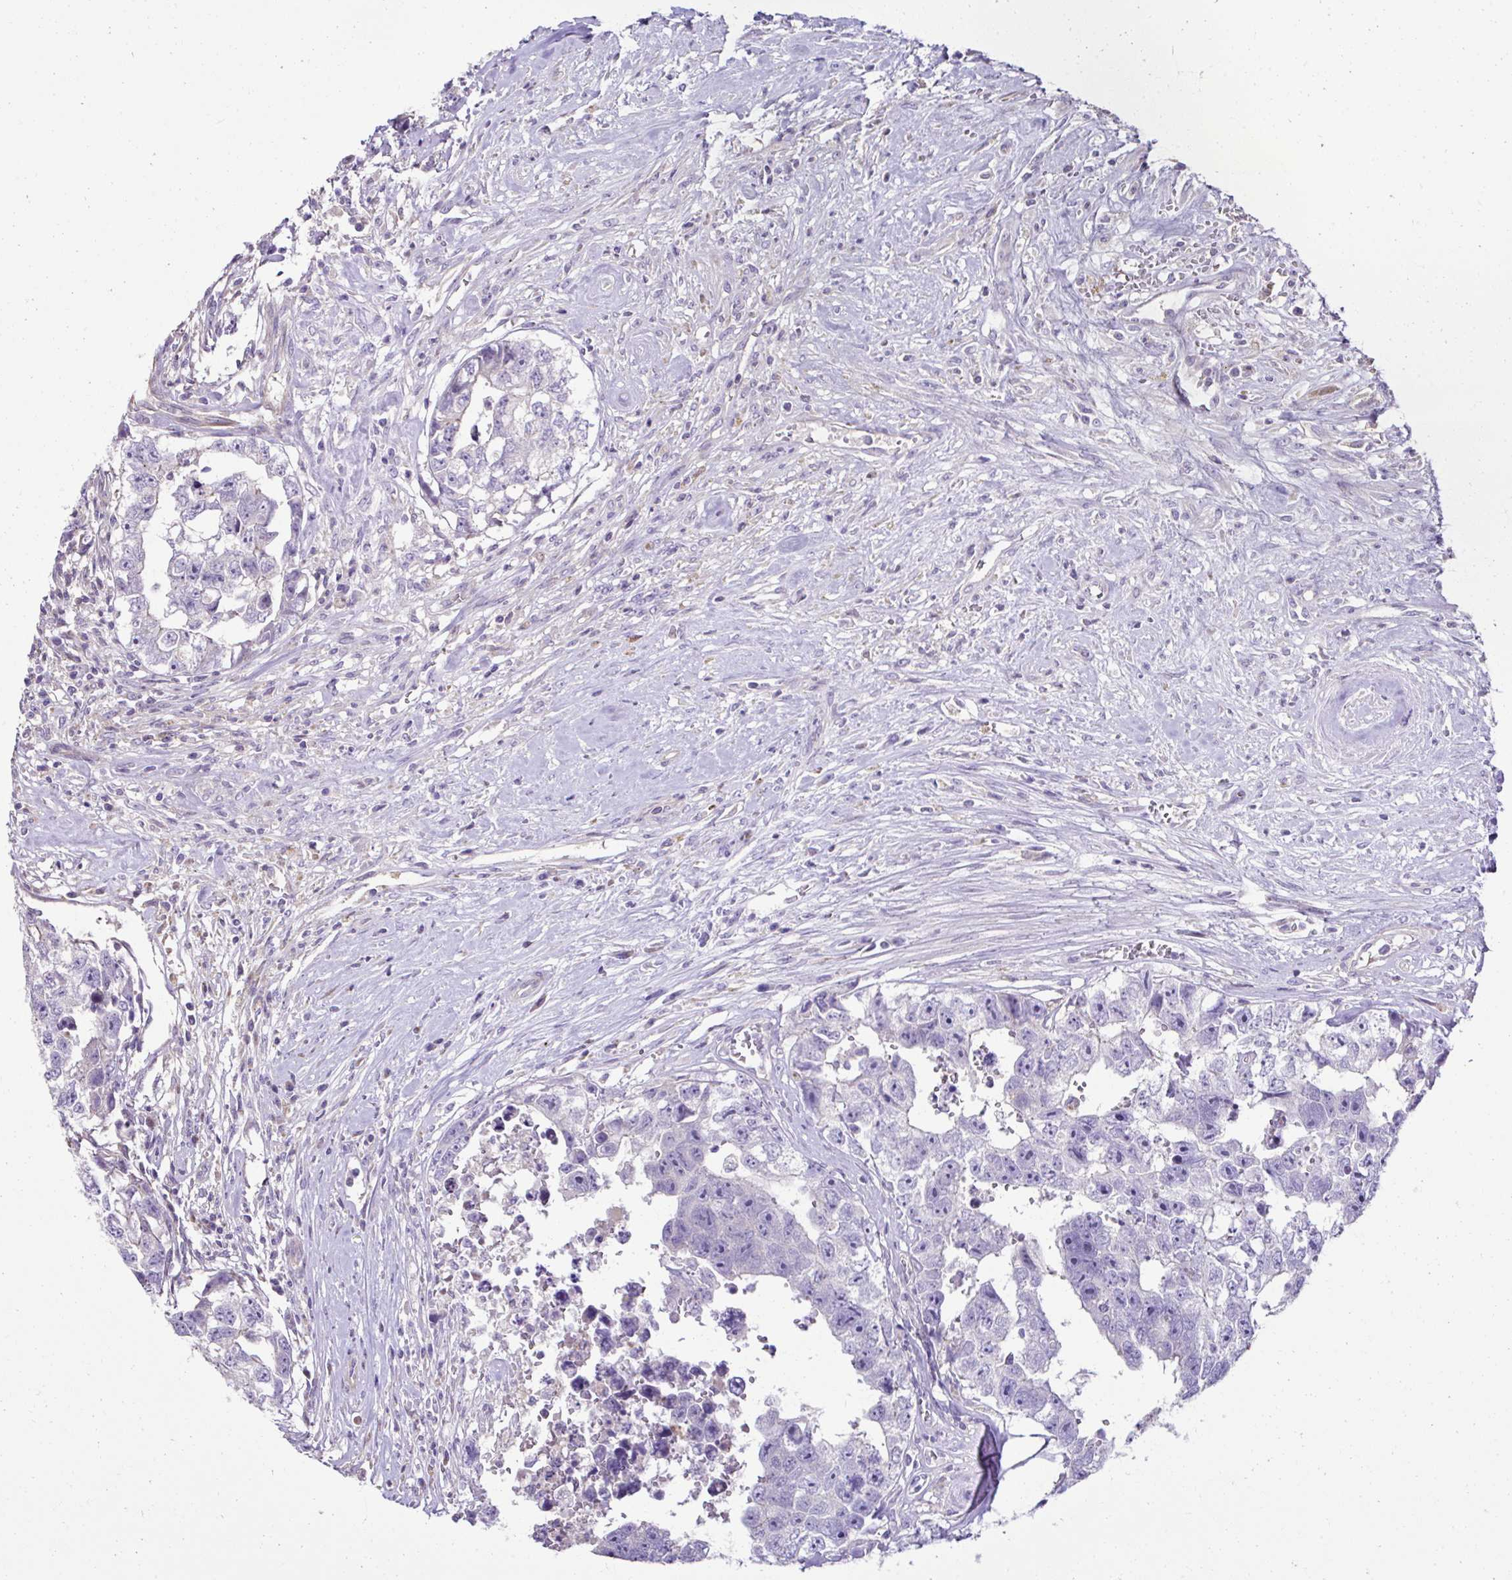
{"staining": {"intensity": "negative", "quantity": "none", "location": "none"}, "tissue": "testis cancer", "cell_type": "Tumor cells", "image_type": "cancer", "snomed": [{"axis": "morphology", "description": "Carcinoma, Embryonal, NOS"}, {"axis": "topography", "description": "Testis"}], "caption": "Immunohistochemistry photomicrograph of neoplastic tissue: human testis cancer stained with DAB (3,3'-diaminobenzidine) shows no significant protein expression in tumor cells.", "gene": "CCDC85C", "patient": {"sex": "male", "age": 22}}